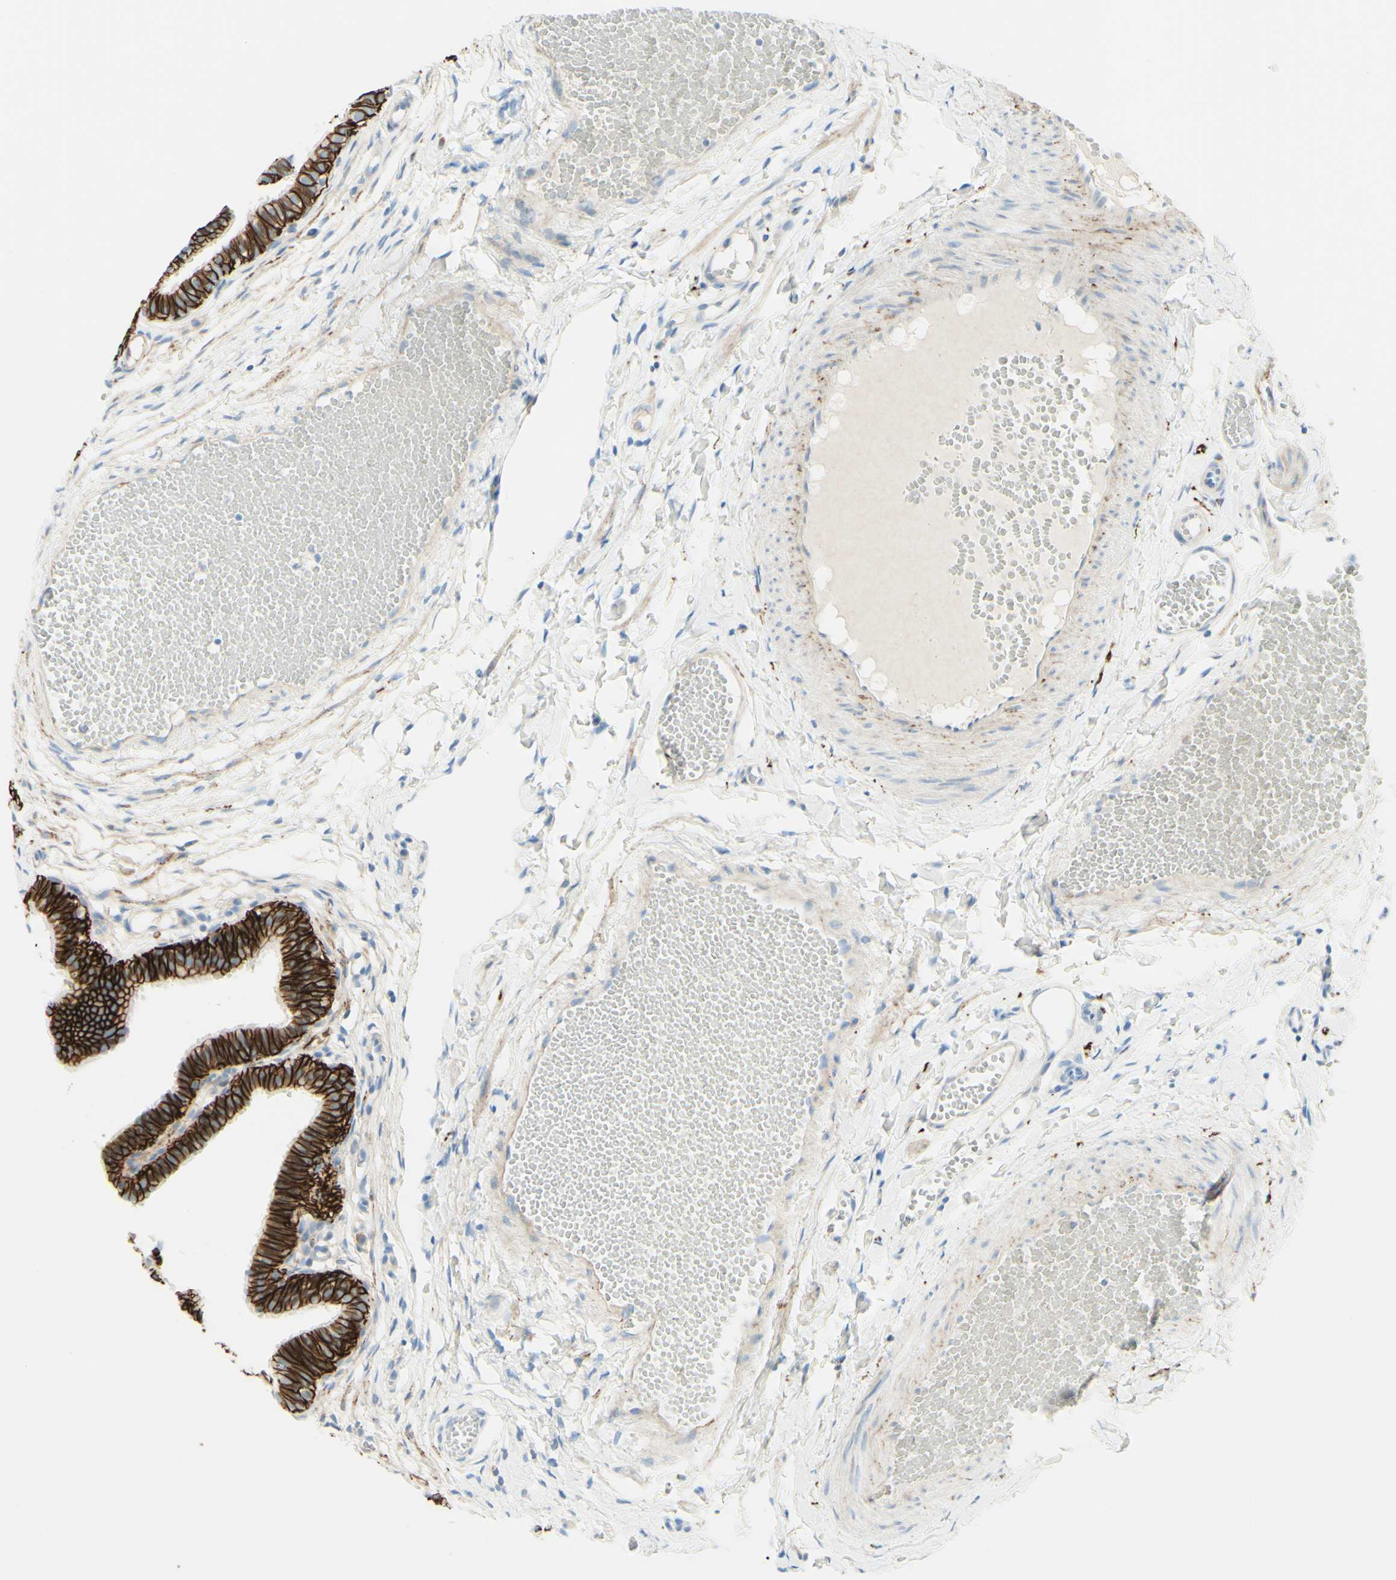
{"staining": {"intensity": "strong", "quantity": ">75%", "location": "cytoplasmic/membranous"}, "tissue": "fallopian tube", "cell_type": "Glandular cells", "image_type": "normal", "snomed": [{"axis": "morphology", "description": "Normal tissue, NOS"}, {"axis": "topography", "description": "Fallopian tube"}, {"axis": "topography", "description": "Placenta"}], "caption": "Glandular cells demonstrate high levels of strong cytoplasmic/membranous expression in approximately >75% of cells in unremarkable fallopian tube. (DAB (3,3'-diaminobenzidine) IHC, brown staining for protein, blue staining for nuclei).", "gene": "ALCAM", "patient": {"sex": "female", "age": 34}}